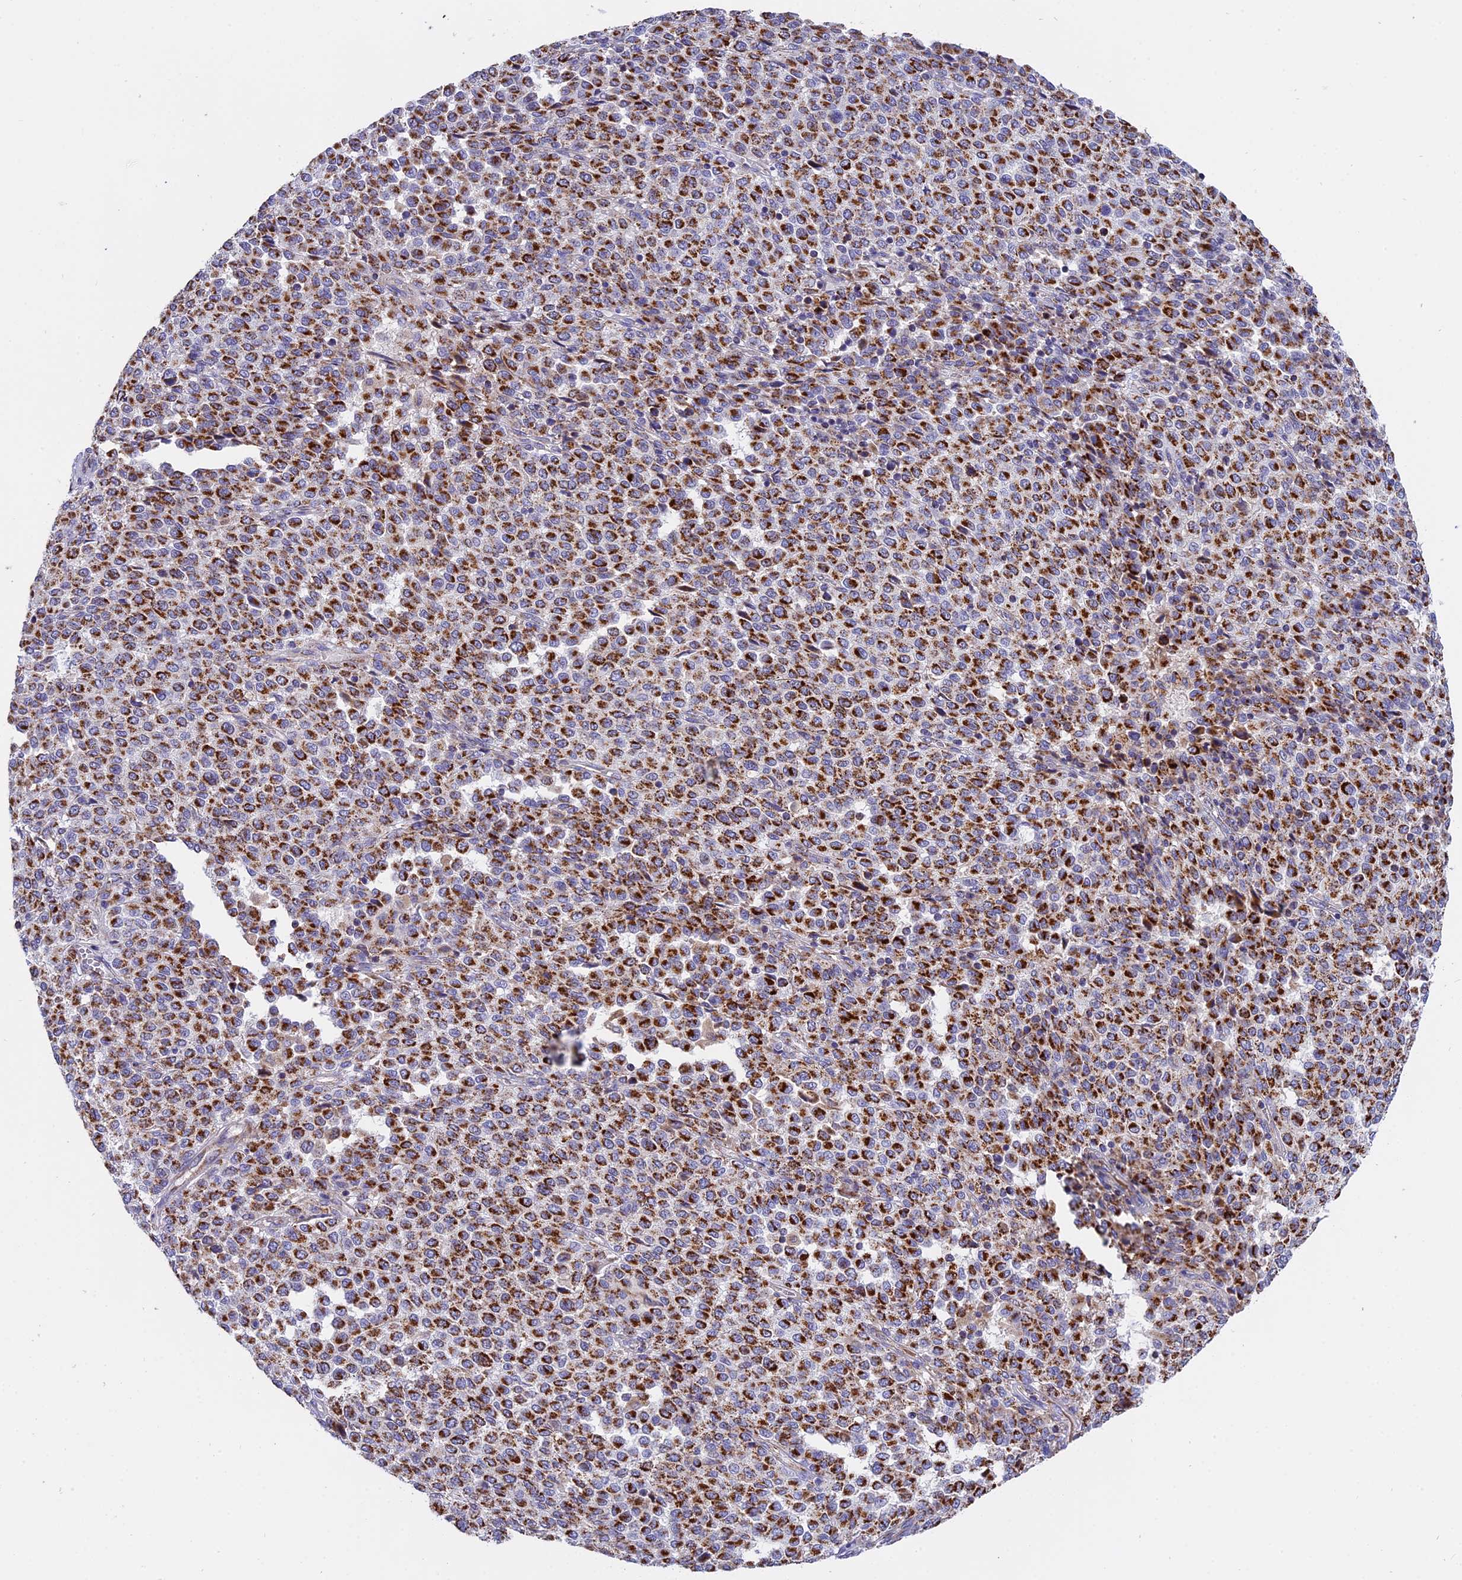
{"staining": {"intensity": "strong", "quantity": ">75%", "location": "cytoplasmic/membranous"}, "tissue": "melanoma", "cell_type": "Tumor cells", "image_type": "cancer", "snomed": [{"axis": "morphology", "description": "Malignant melanoma, Metastatic site"}, {"axis": "topography", "description": "Pancreas"}], "caption": "Malignant melanoma (metastatic site) stained with a brown dye displays strong cytoplasmic/membranous positive staining in about >75% of tumor cells.", "gene": "MRPS34", "patient": {"sex": "female", "age": 30}}